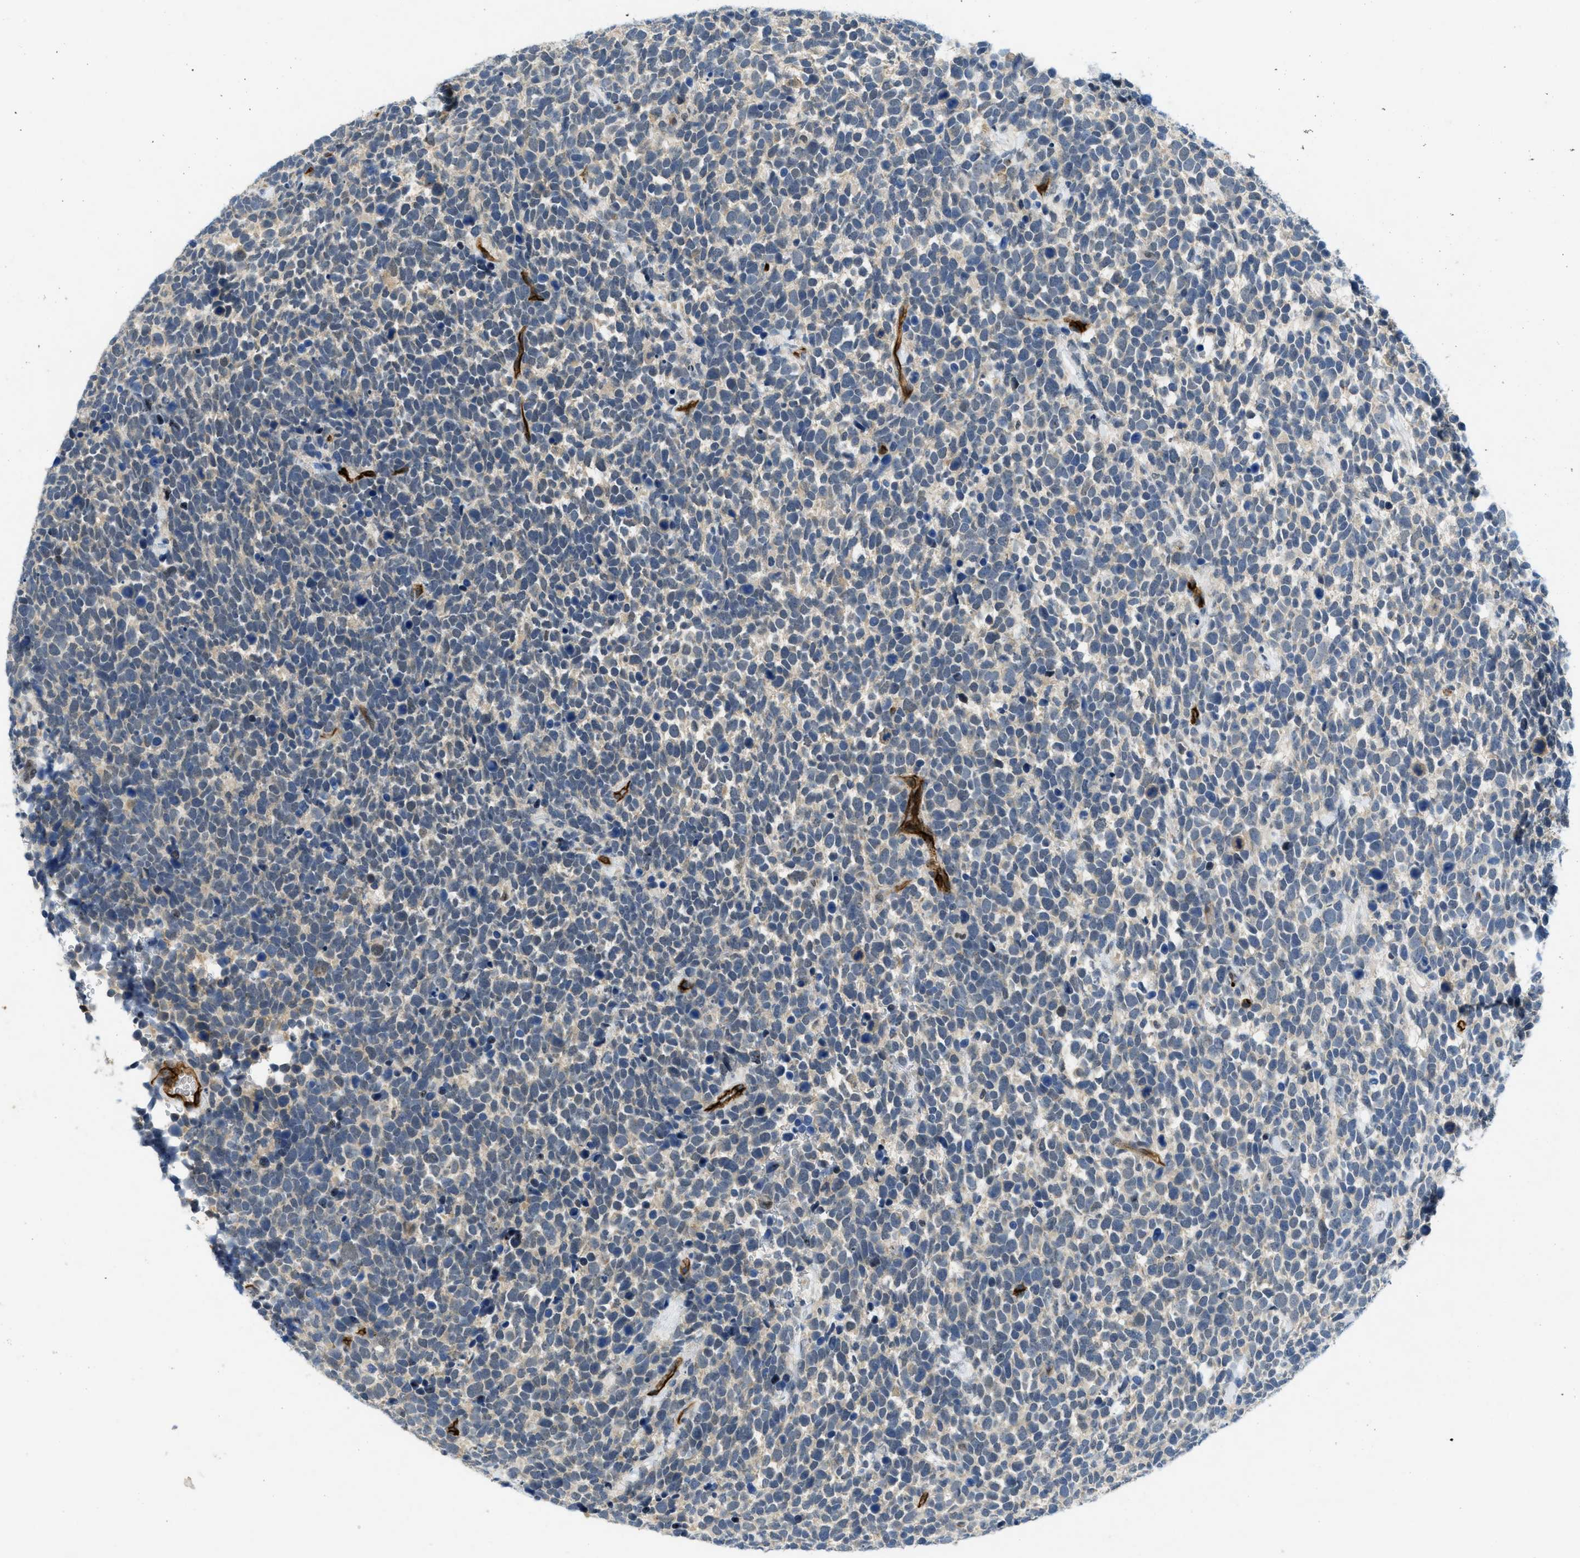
{"staining": {"intensity": "negative", "quantity": "none", "location": "none"}, "tissue": "urothelial cancer", "cell_type": "Tumor cells", "image_type": "cancer", "snomed": [{"axis": "morphology", "description": "Urothelial carcinoma, High grade"}, {"axis": "topography", "description": "Urinary bladder"}], "caption": "Immunohistochemistry of urothelial cancer exhibits no expression in tumor cells.", "gene": "SLCO2A1", "patient": {"sex": "female", "age": 82}}